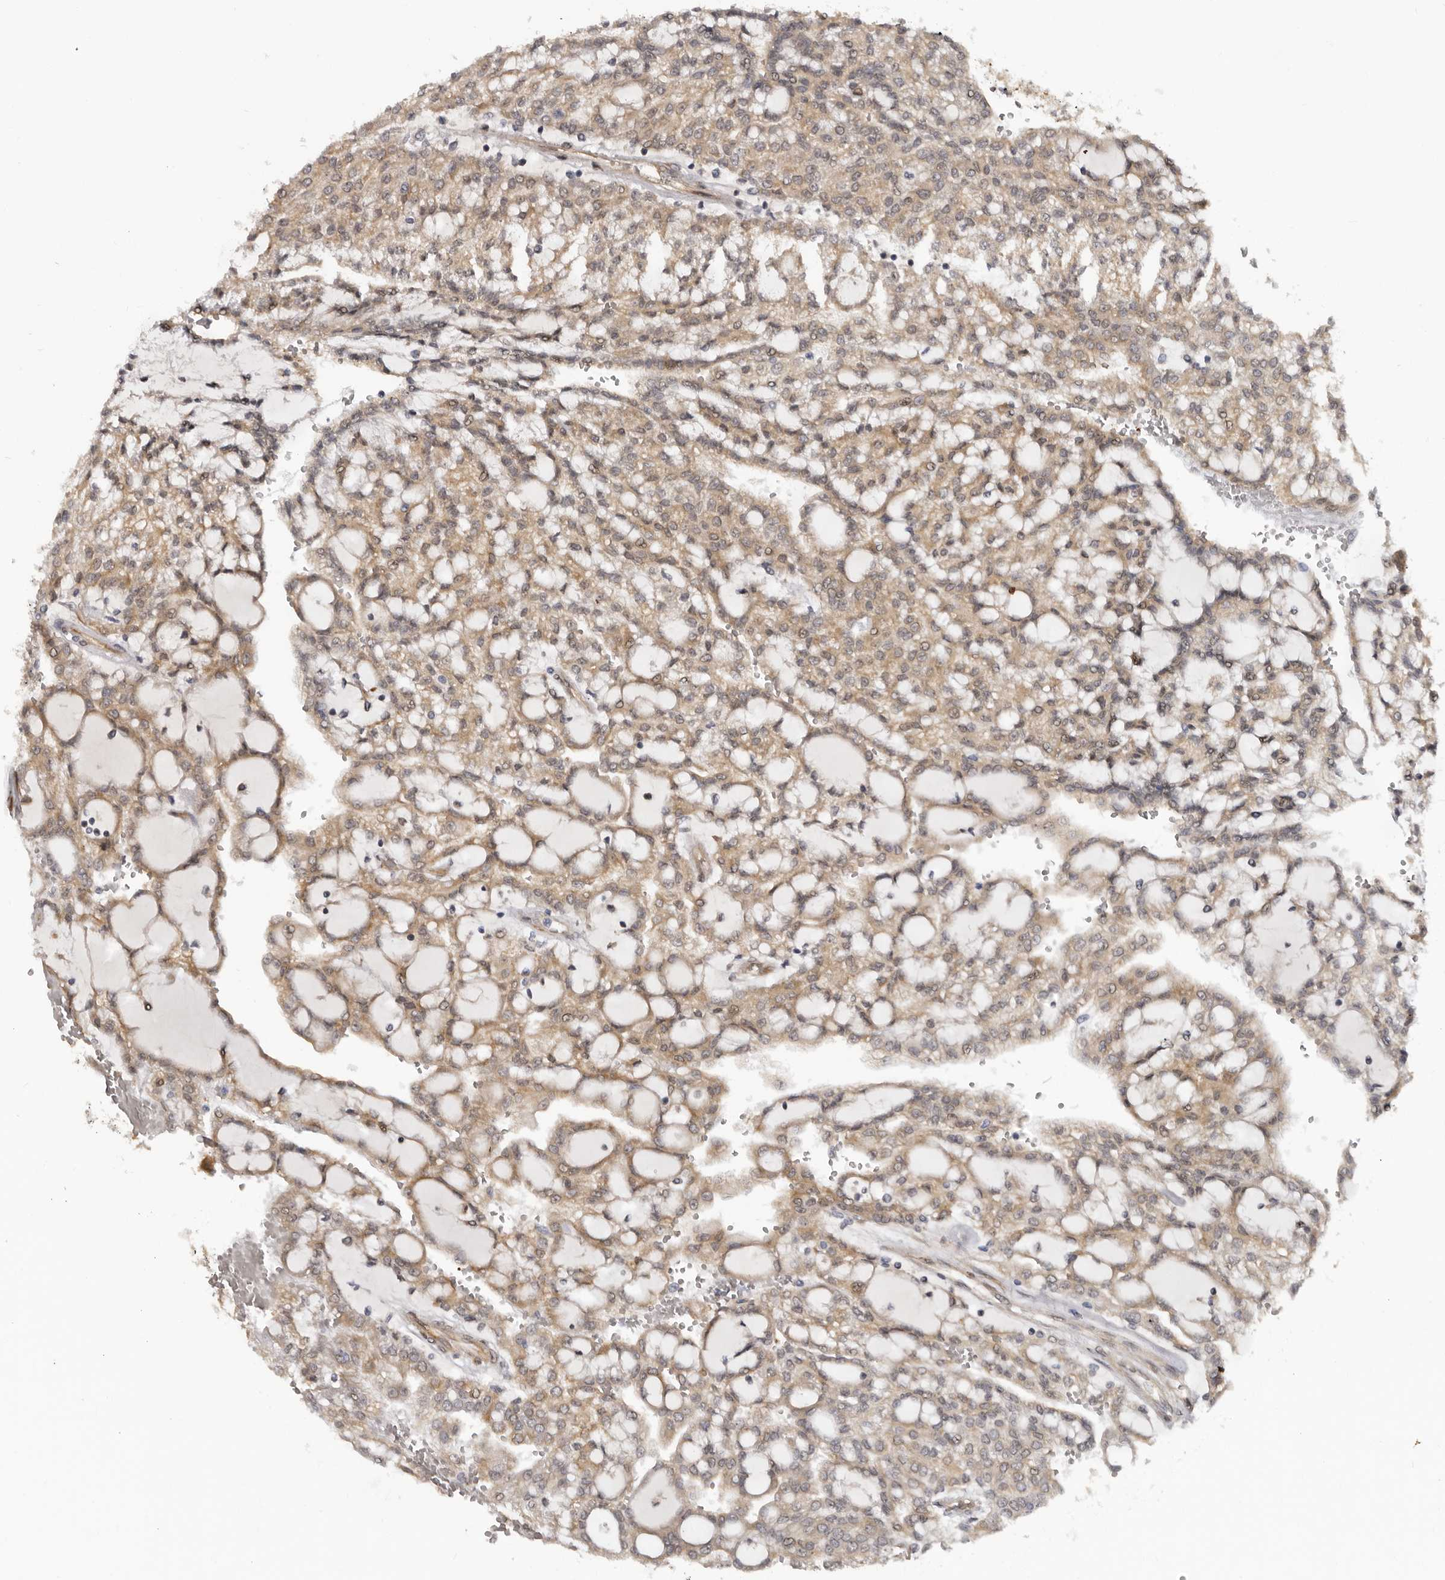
{"staining": {"intensity": "weak", "quantity": ">75%", "location": "cytoplasmic/membranous"}, "tissue": "renal cancer", "cell_type": "Tumor cells", "image_type": "cancer", "snomed": [{"axis": "morphology", "description": "Adenocarcinoma, NOS"}, {"axis": "topography", "description": "Kidney"}], "caption": "Brown immunohistochemical staining in renal cancer demonstrates weak cytoplasmic/membranous positivity in about >75% of tumor cells.", "gene": "SBDS", "patient": {"sex": "male", "age": 63}}